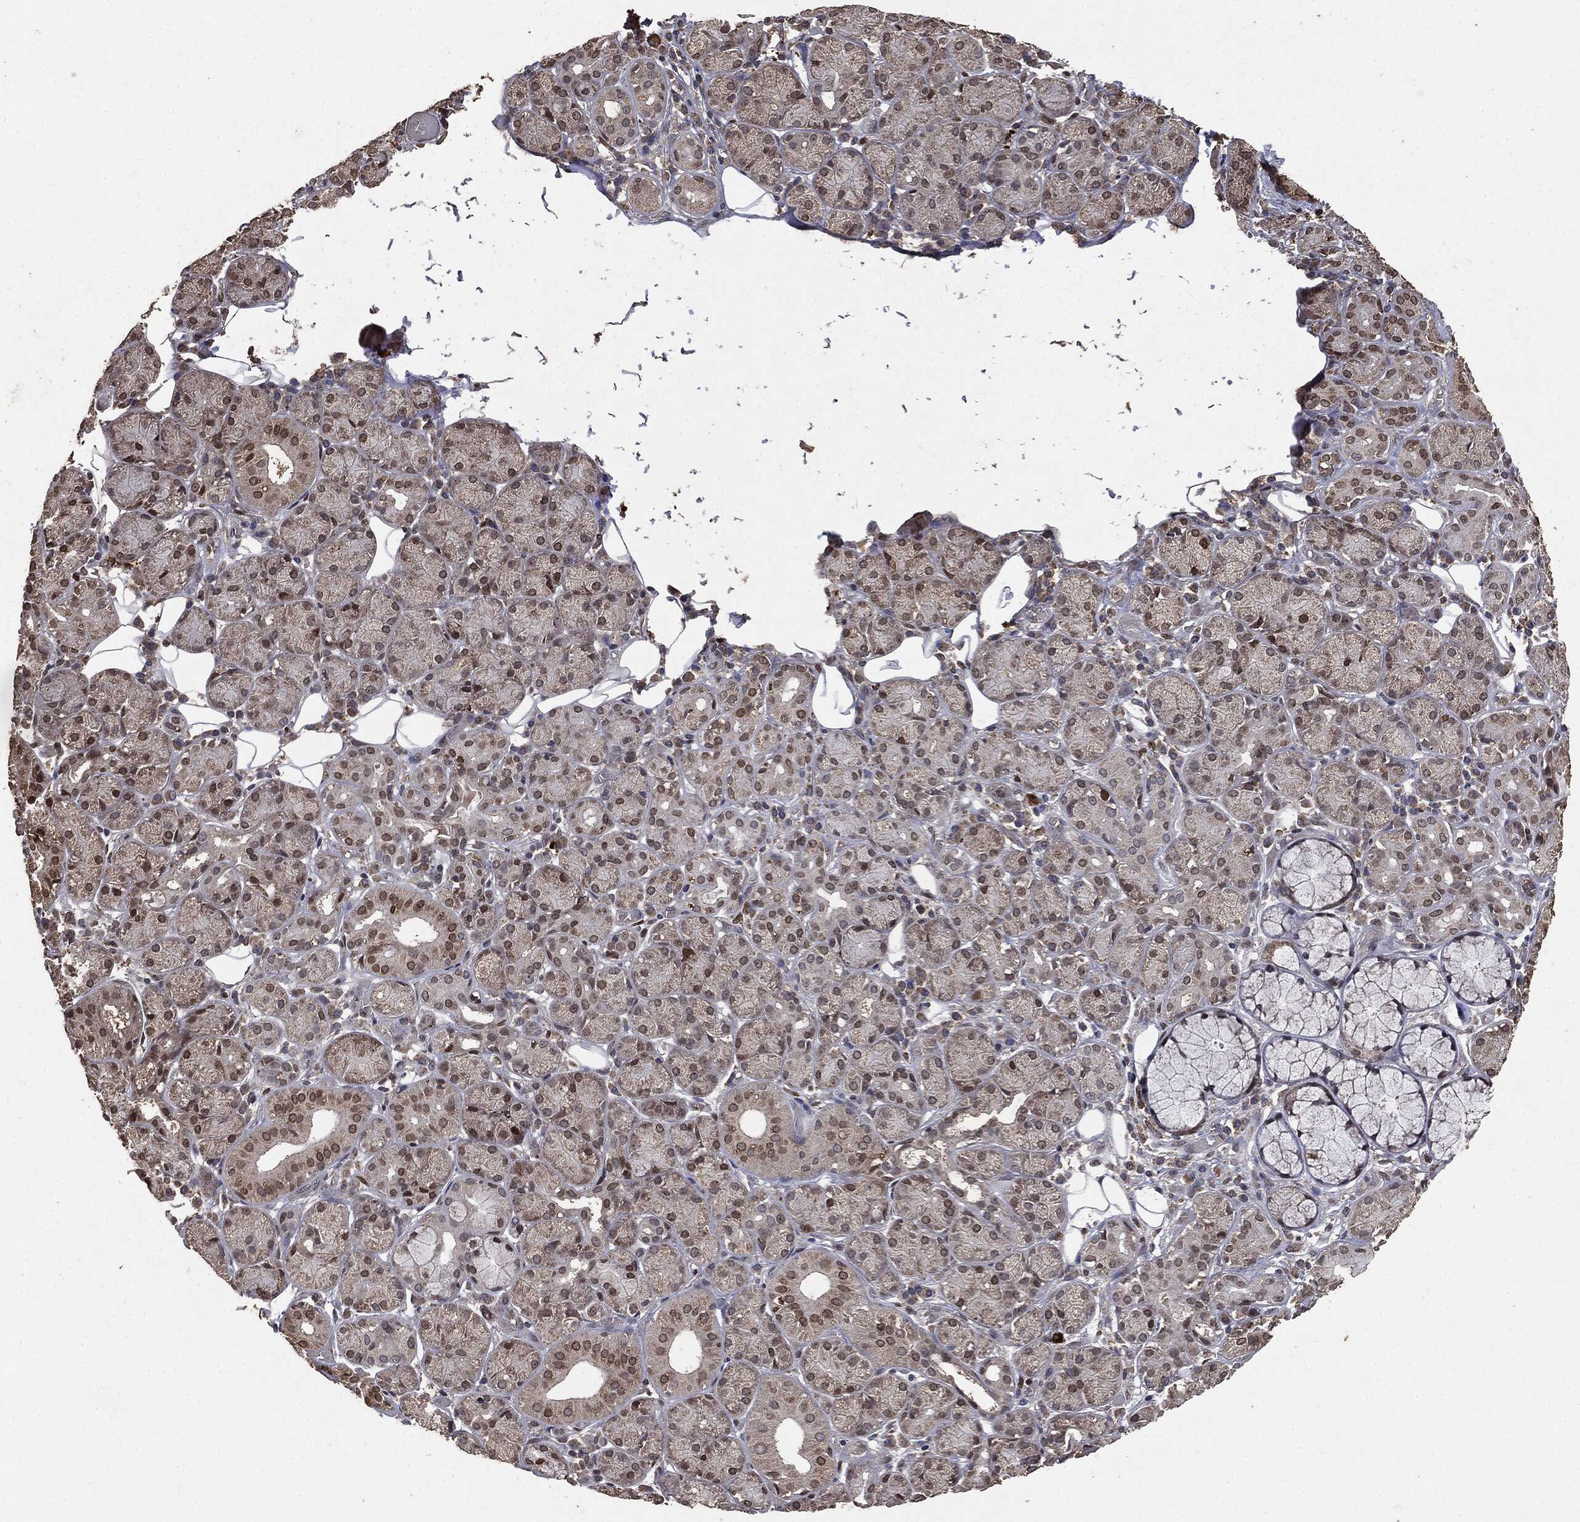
{"staining": {"intensity": "moderate", "quantity": "25%-75%", "location": "cytoplasmic/membranous,nuclear"}, "tissue": "salivary gland", "cell_type": "Glandular cells", "image_type": "normal", "snomed": [{"axis": "morphology", "description": "Normal tissue, NOS"}, {"axis": "topography", "description": "Salivary gland"}], "caption": "Unremarkable salivary gland was stained to show a protein in brown. There is medium levels of moderate cytoplasmic/membranous,nuclear staining in about 25%-75% of glandular cells.", "gene": "PPP6R2", "patient": {"sex": "male", "age": 71}}